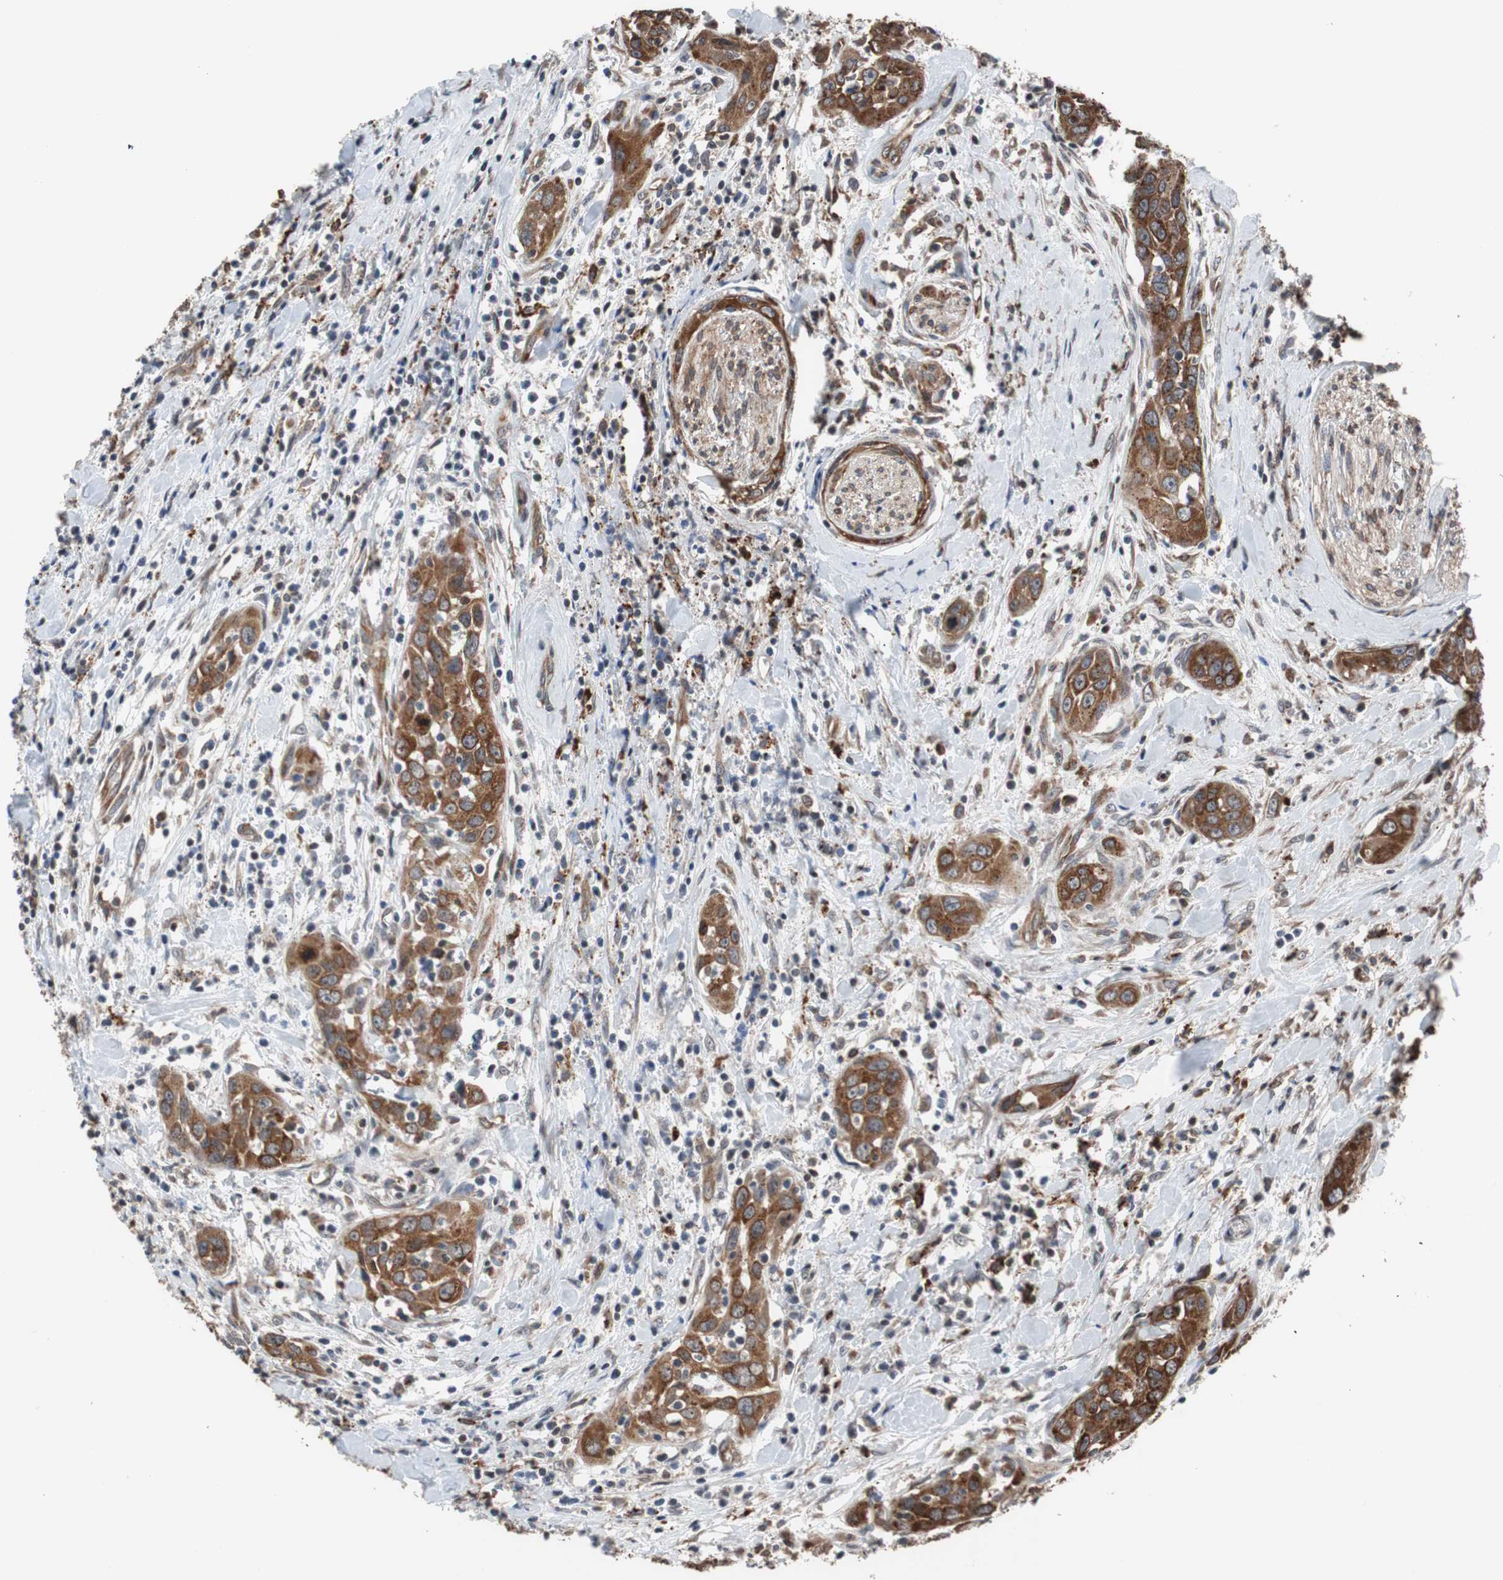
{"staining": {"intensity": "strong", "quantity": ">75%", "location": "cytoplasmic/membranous"}, "tissue": "head and neck cancer", "cell_type": "Tumor cells", "image_type": "cancer", "snomed": [{"axis": "morphology", "description": "Squamous cell carcinoma, NOS"}, {"axis": "topography", "description": "Oral tissue"}, {"axis": "topography", "description": "Head-Neck"}], "caption": "An image of squamous cell carcinoma (head and neck) stained for a protein exhibits strong cytoplasmic/membranous brown staining in tumor cells.", "gene": "USP10", "patient": {"sex": "female", "age": 50}}